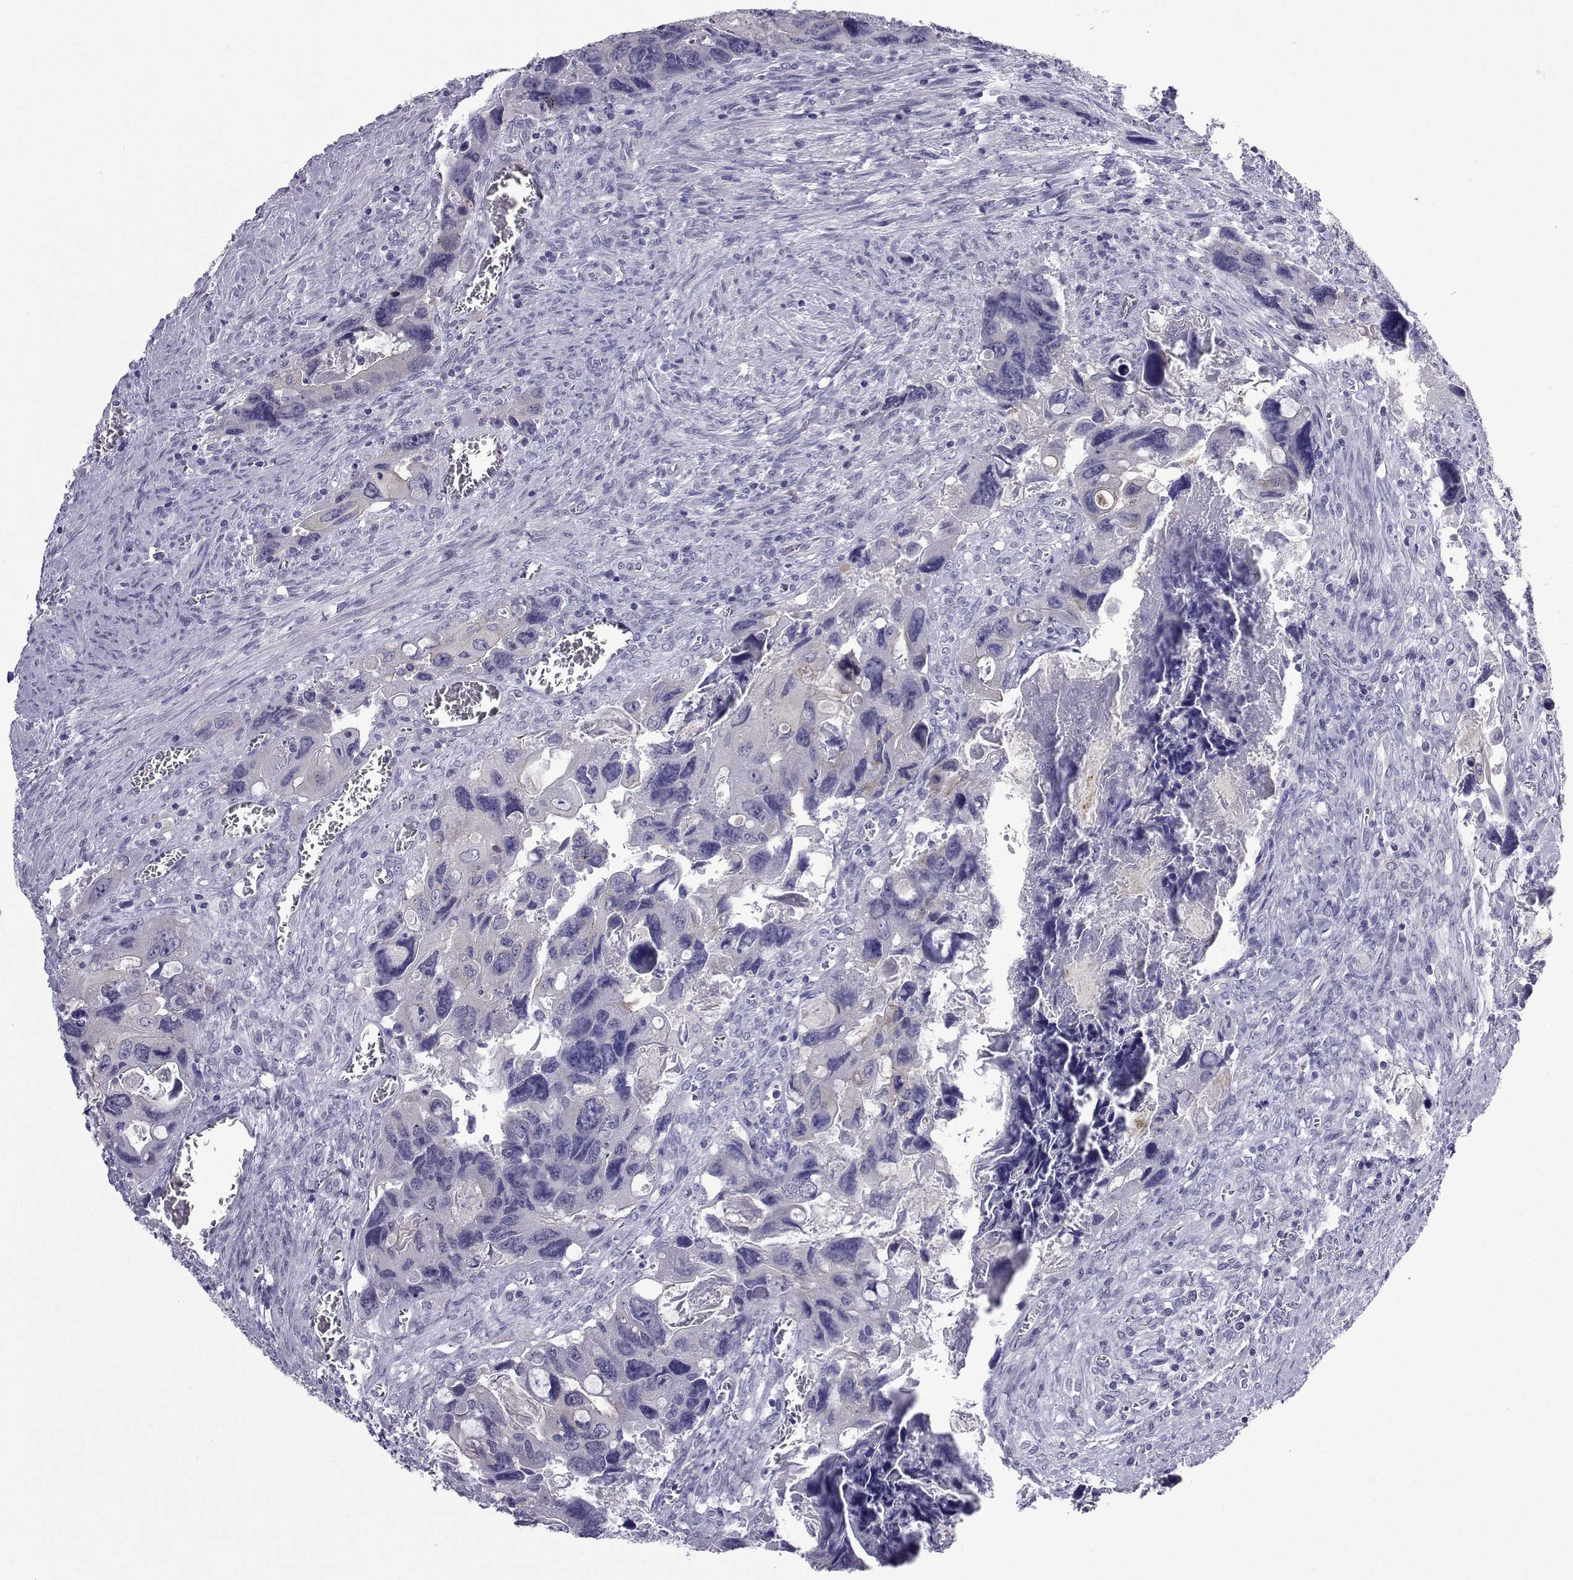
{"staining": {"intensity": "negative", "quantity": "none", "location": "none"}, "tissue": "colorectal cancer", "cell_type": "Tumor cells", "image_type": "cancer", "snomed": [{"axis": "morphology", "description": "Adenocarcinoma, NOS"}, {"axis": "topography", "description": "Rectum"}], "caption": "Tumor cells show no significant positivity in colorectal cancer (adenocarcinoma). (DAB immunohistochemistry with hematoxylin counter stain).", "gene": "COL22A1", "patient": {"sex": "male", "age": 62}}